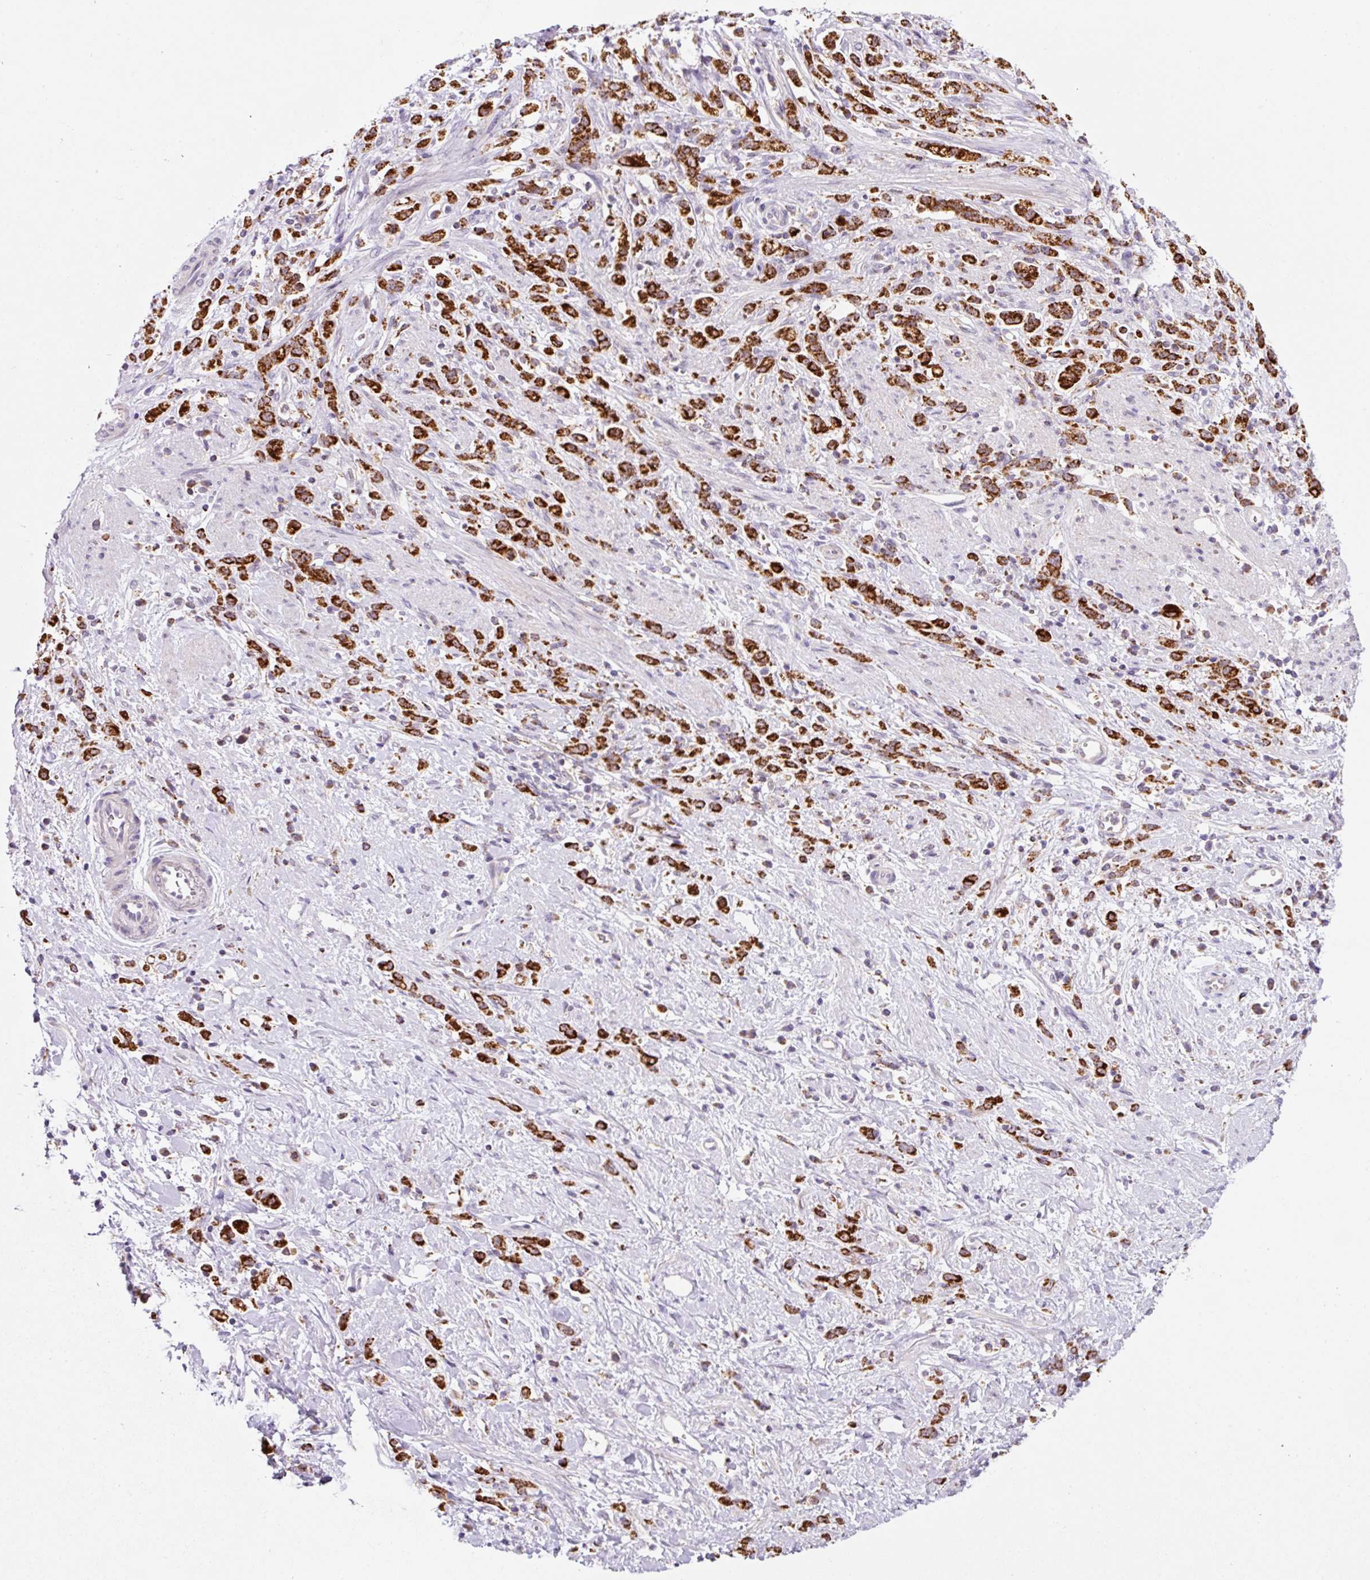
{"staining": {"intensity": "strong", "quantity": ">75%", "location": "cytoplasmic/membranous"}, "tissue": "stomach cancer", "cell_type": "Tumor cells", "image_type": "cancer", "snomed": [{"axis": "morphology", "description": "Adenocarcinoma, NOS"}, {"axis": "topography", "description": "Stomach"}], "caption": "Immunohistochemical staining of human adenocarcinoma (stomach) demonstrates strong cytoplasmic/membranous protein positivity in approximately >75% of tumor cells. (Stains: DAB in brown, nuclei in blue, Microscopy: brightfield microscopy at high magnification).", "gene": "PCK2", "patient": {"sex": "female", "age": 60}}